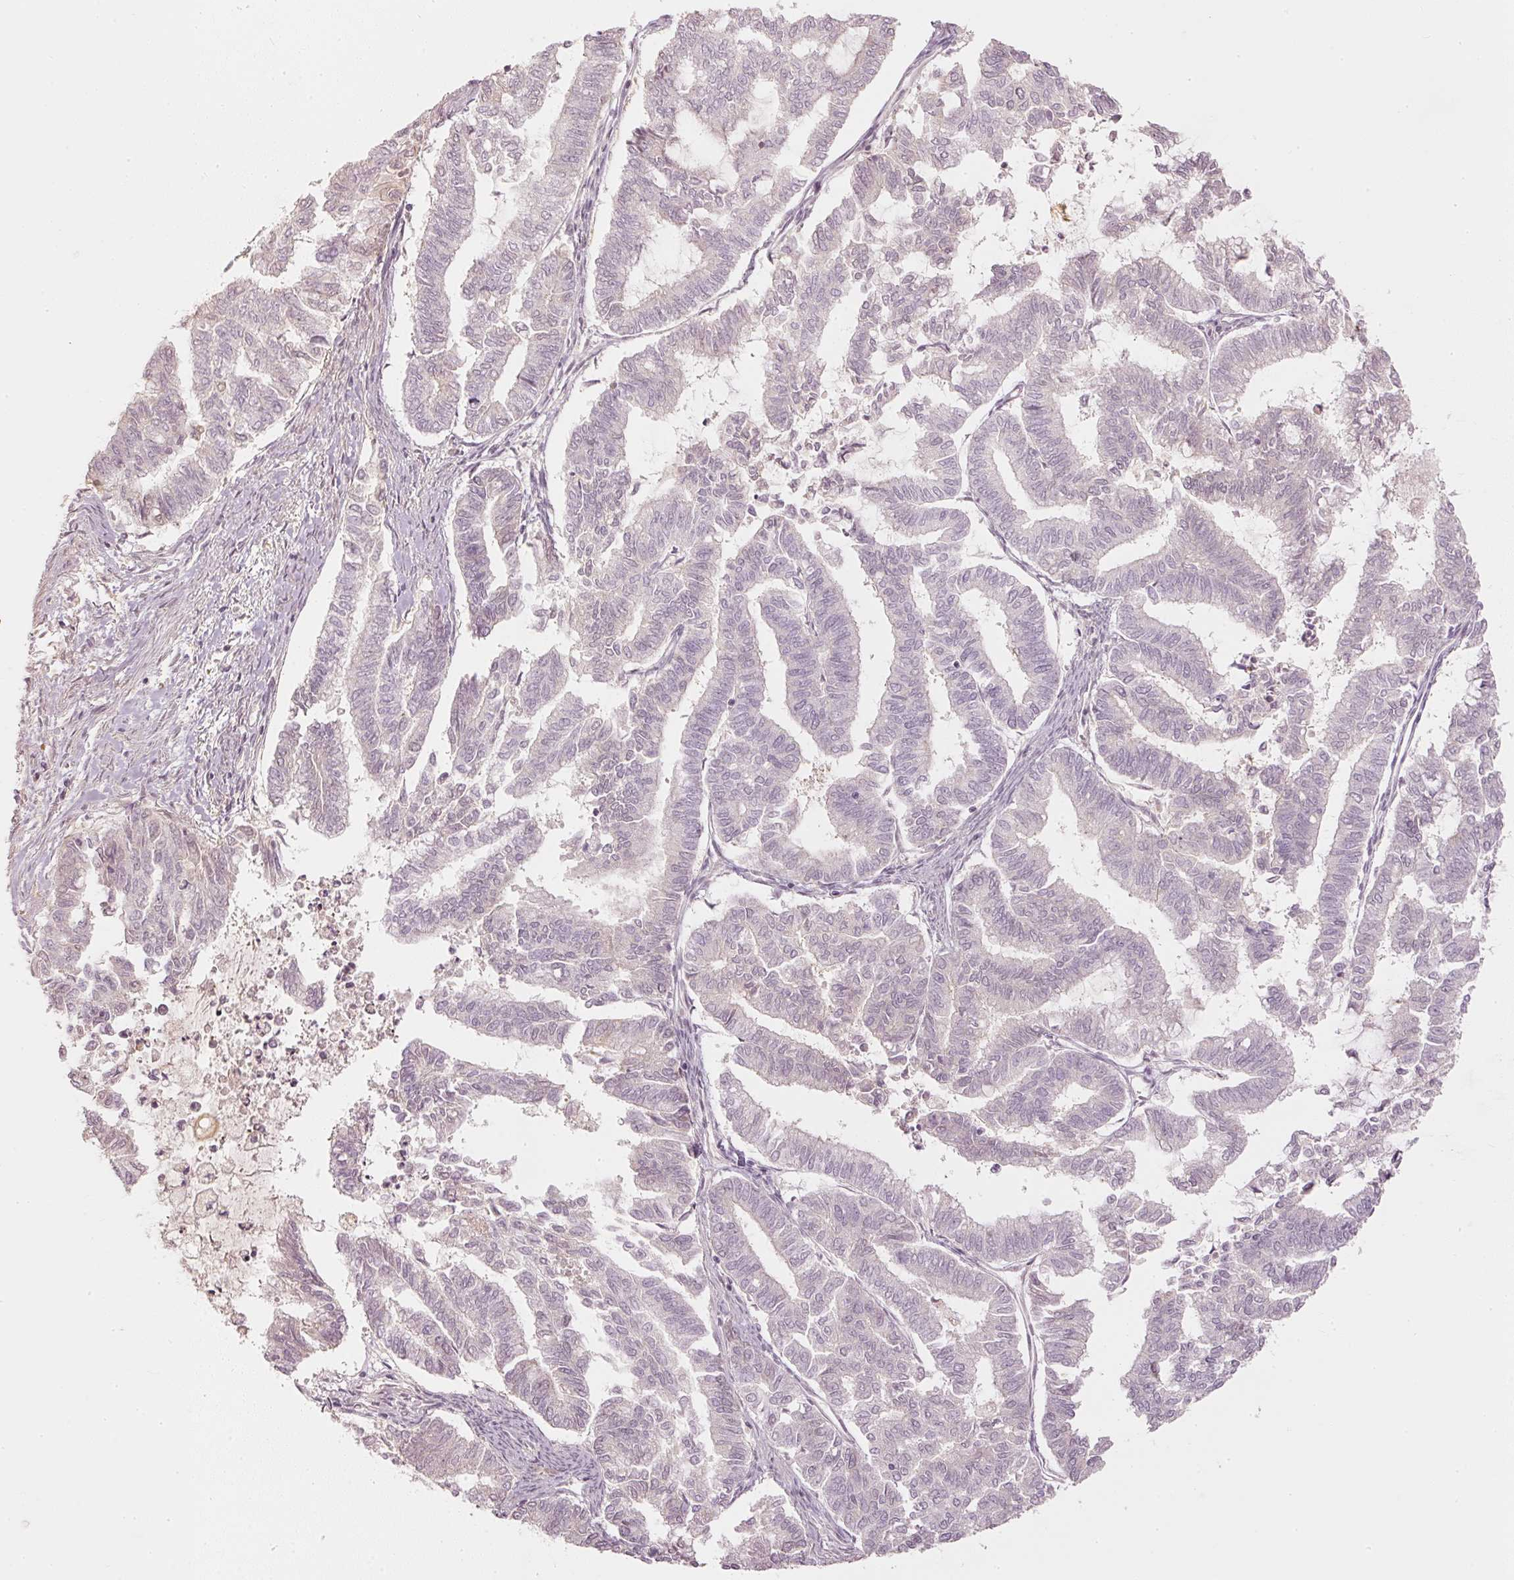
{"staining": {"intensity": "negative", "quantity": "none", "location": "none"}, "tissue": "endometrial cancer", "cell_type": "Tumor cells", "image_type": "cancer", "snomed": [{"axis": "morphology", "description": "Adenocarcinoma, NOS"}, {"axis": "topography", "description": "Endometrium"}], "caption": "Immunohistochemistry (IHC) micrograph of neoplastic tissue: human adenocarcinoma (endometrial) stained with DAB exhibits no significant protein positivity in tumor cells.", "gene": "GZMA", "patient": {"sex": "female", "age": 79}}